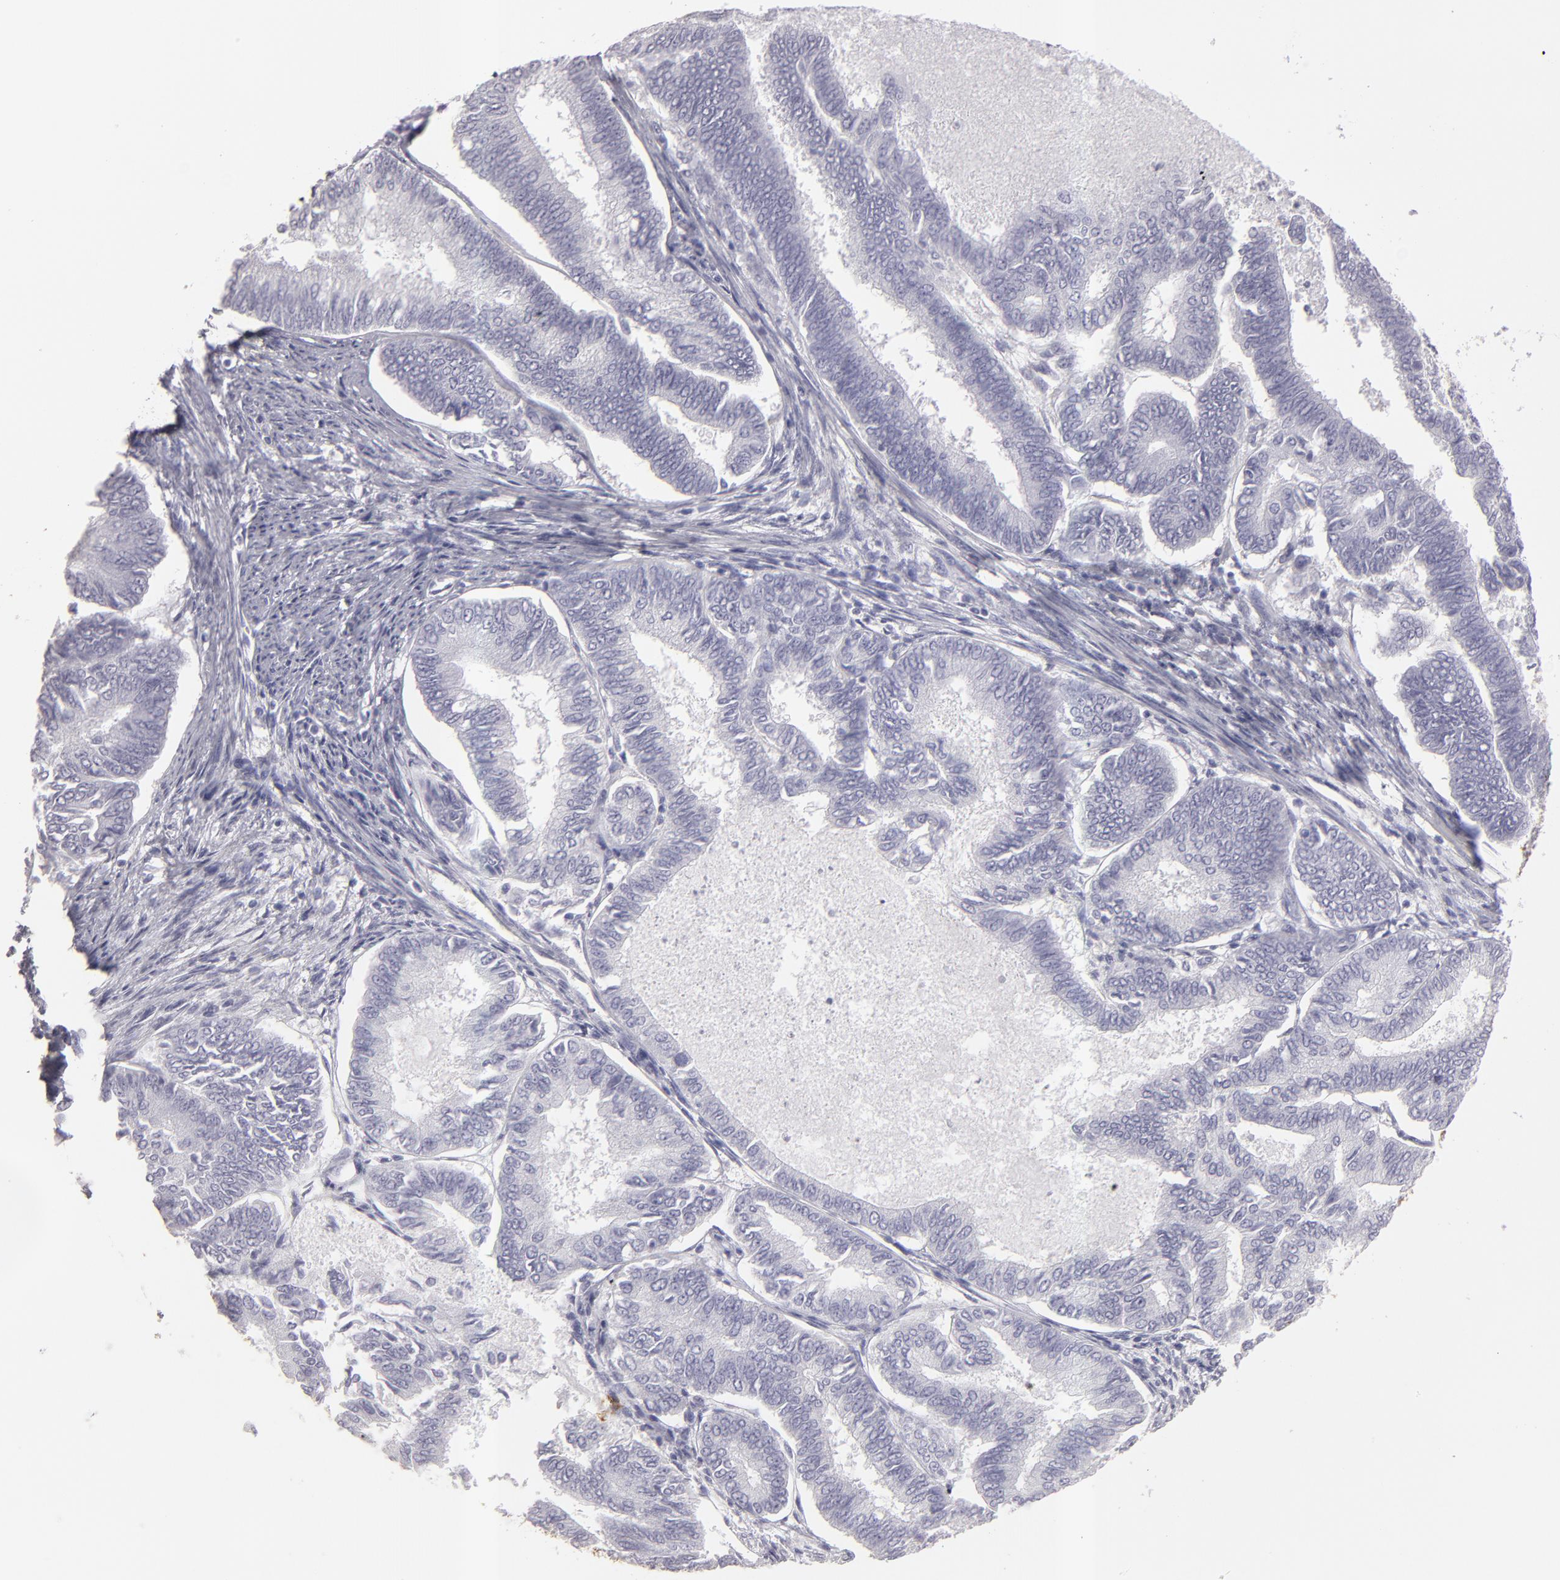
{"staining": {"intensity": "negative", "quantity": "none", "location": "none"}, "tissue": "endometrial cancer", "cell_type": "Tumor cells", "image_type": "cancer", "snomed": [{"axis": "morphology", "description": "Adenocarcinoma, NOS"}, {"axis": "topography", "description": "Endometrium"}], "caption": "The photomicrograph exhibits no significant positivity in tumor cells of endometrial cancer (adenocarcinoma). (DAB immunohistochemistry (IHC) visualized using brightfield microscopy, high magnification).", "gene": "ABCC4", "patient": {"sex": "female", "age": 86}}